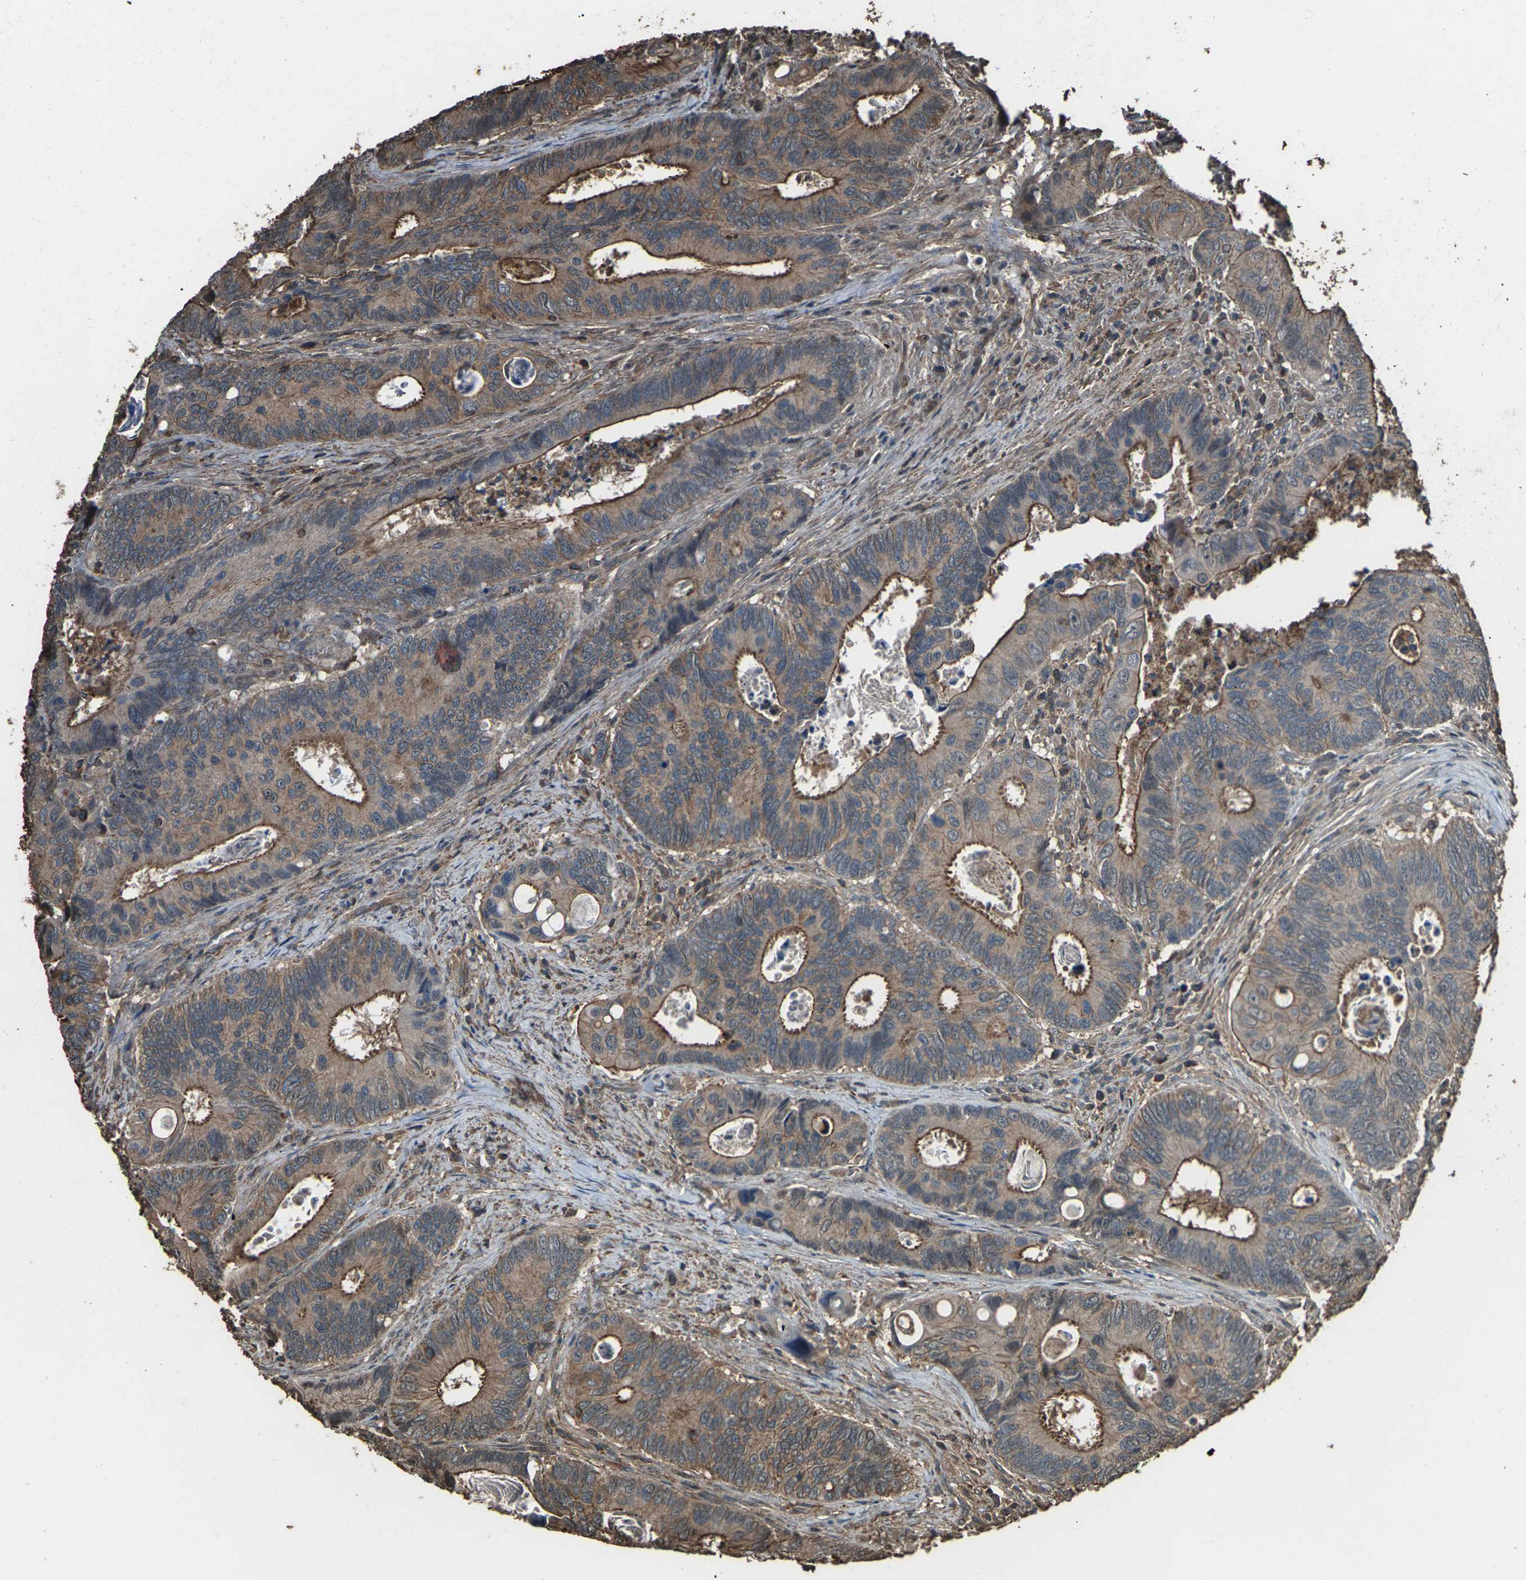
{"staining": {"intensity": "strong", "quantity": "25%-75%", "location": "cytoplasmic/membranous"}, "tissue": "colorectal cancer", "cell_type": "Tumor cells", "image_type": "cancer", "snomed": [{"axis": "morphology", "description": "Inflammation, NOS"}, {"axis": "morphology", "description": "Adenocarcinoma, NOS"}, {"axis": "topography", "description": "Colon"}], "caption": "Colorectal adenocarcinoma stained with immunohistochemistry shows strong cytoplasmic/membranous staining in approximately 25%-75% of tumor cells.", "gene": "DHPS", "patient": {"sex": "male", "age": 72}}